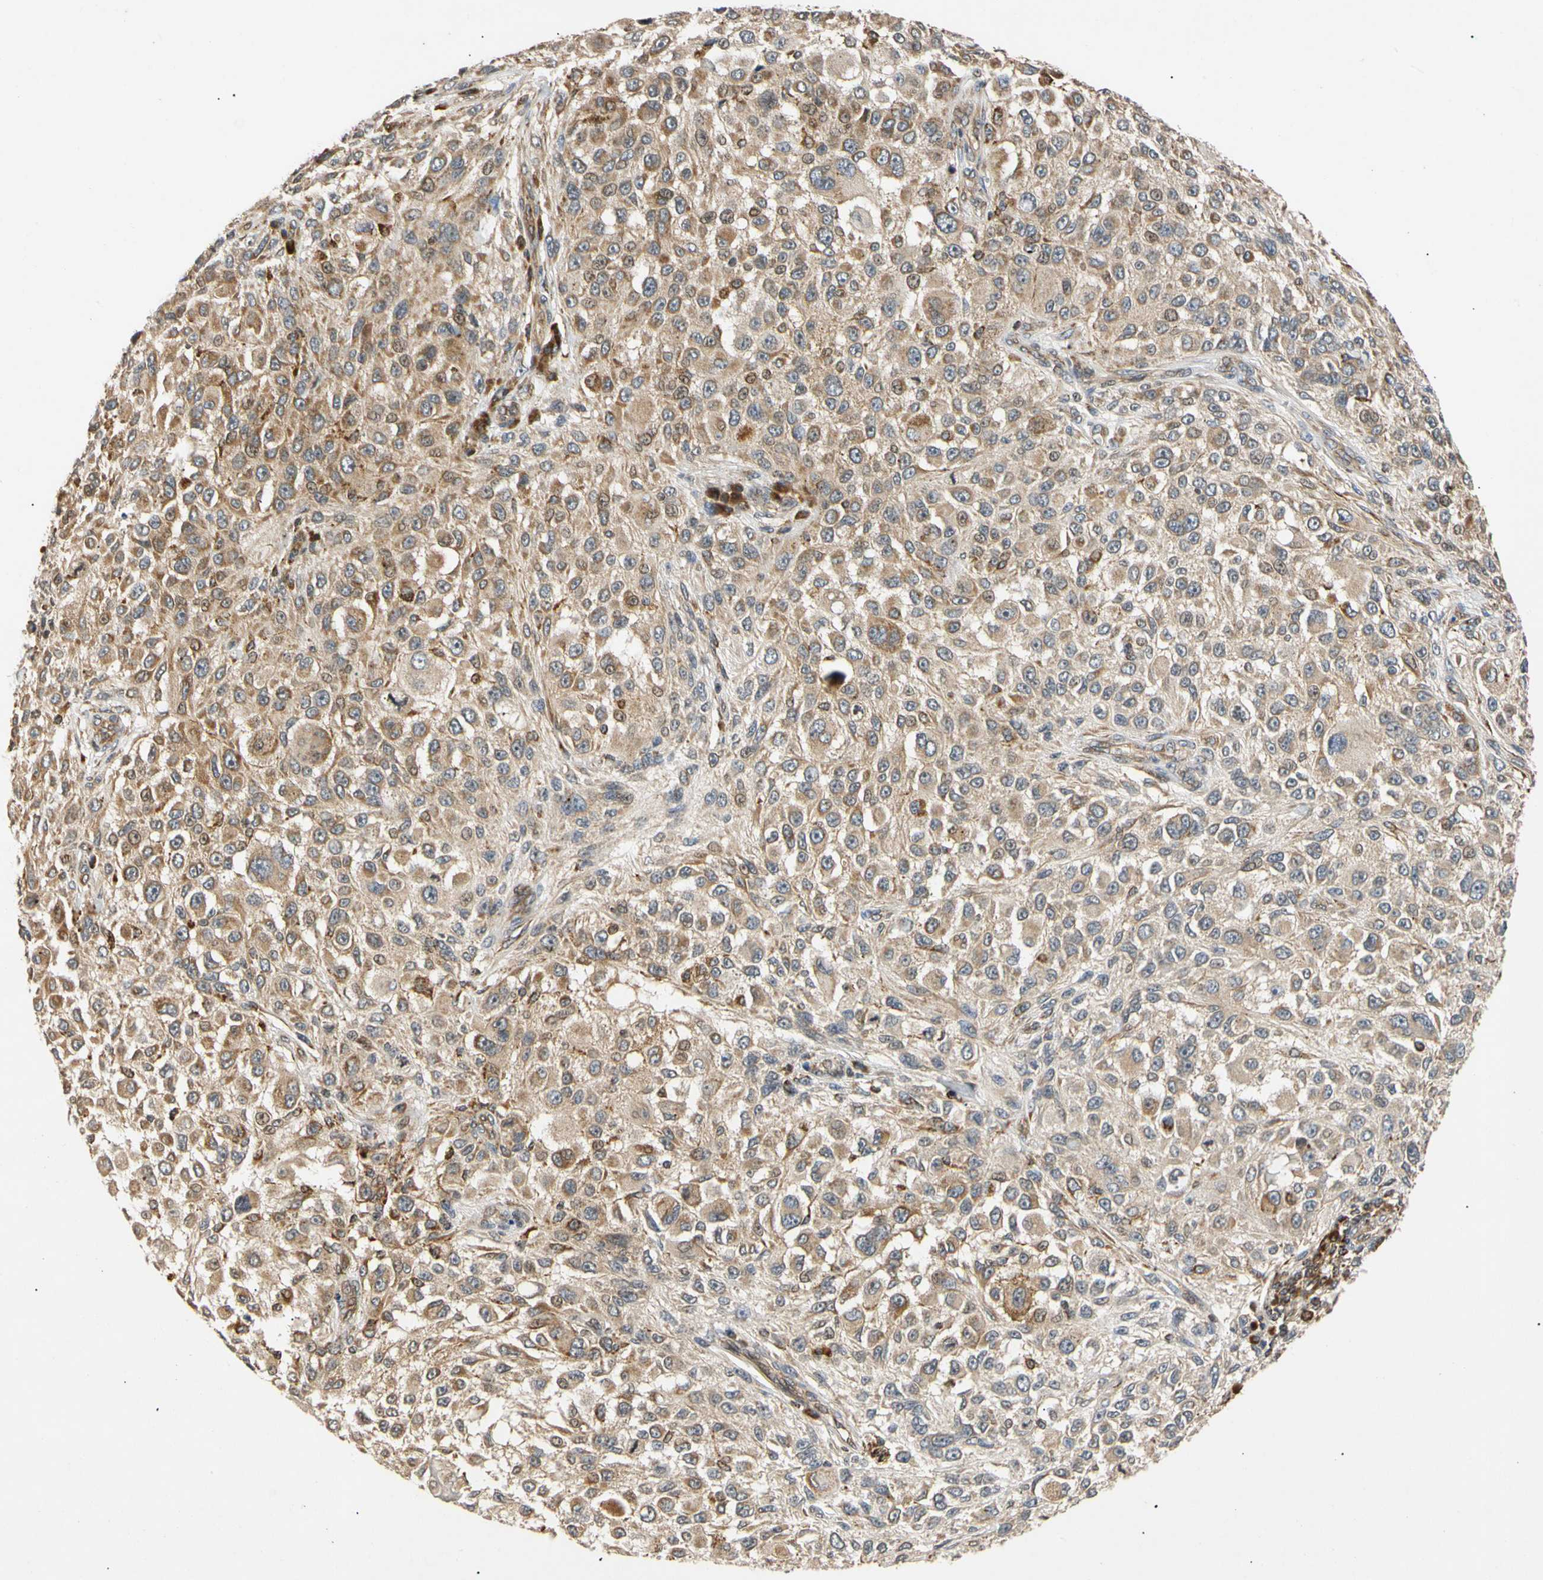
{"staining": {"intensity": "moderate", "quantity": ">75%", "location": "cytoplasmic/membranous"}, "tissue": "melanoma", "cell_type": "Tumor cells", "image_type": "cancer", "snomed": [{"axis": "morphology", "description": "Necrosis, NOS"}, {"axis": "morphology", "description": "Malignant melanoma, NOS"}, {"axis": "topography", "description": "Skin"}], "caption": "Human malignant melanoma stained for a protein (brown) exhibits moderate cytoplasmic/membranous positive expression in about >75% of tumor cells.", "gene": "MRPS22", "patient": {"sex": "female", "age": 87}}